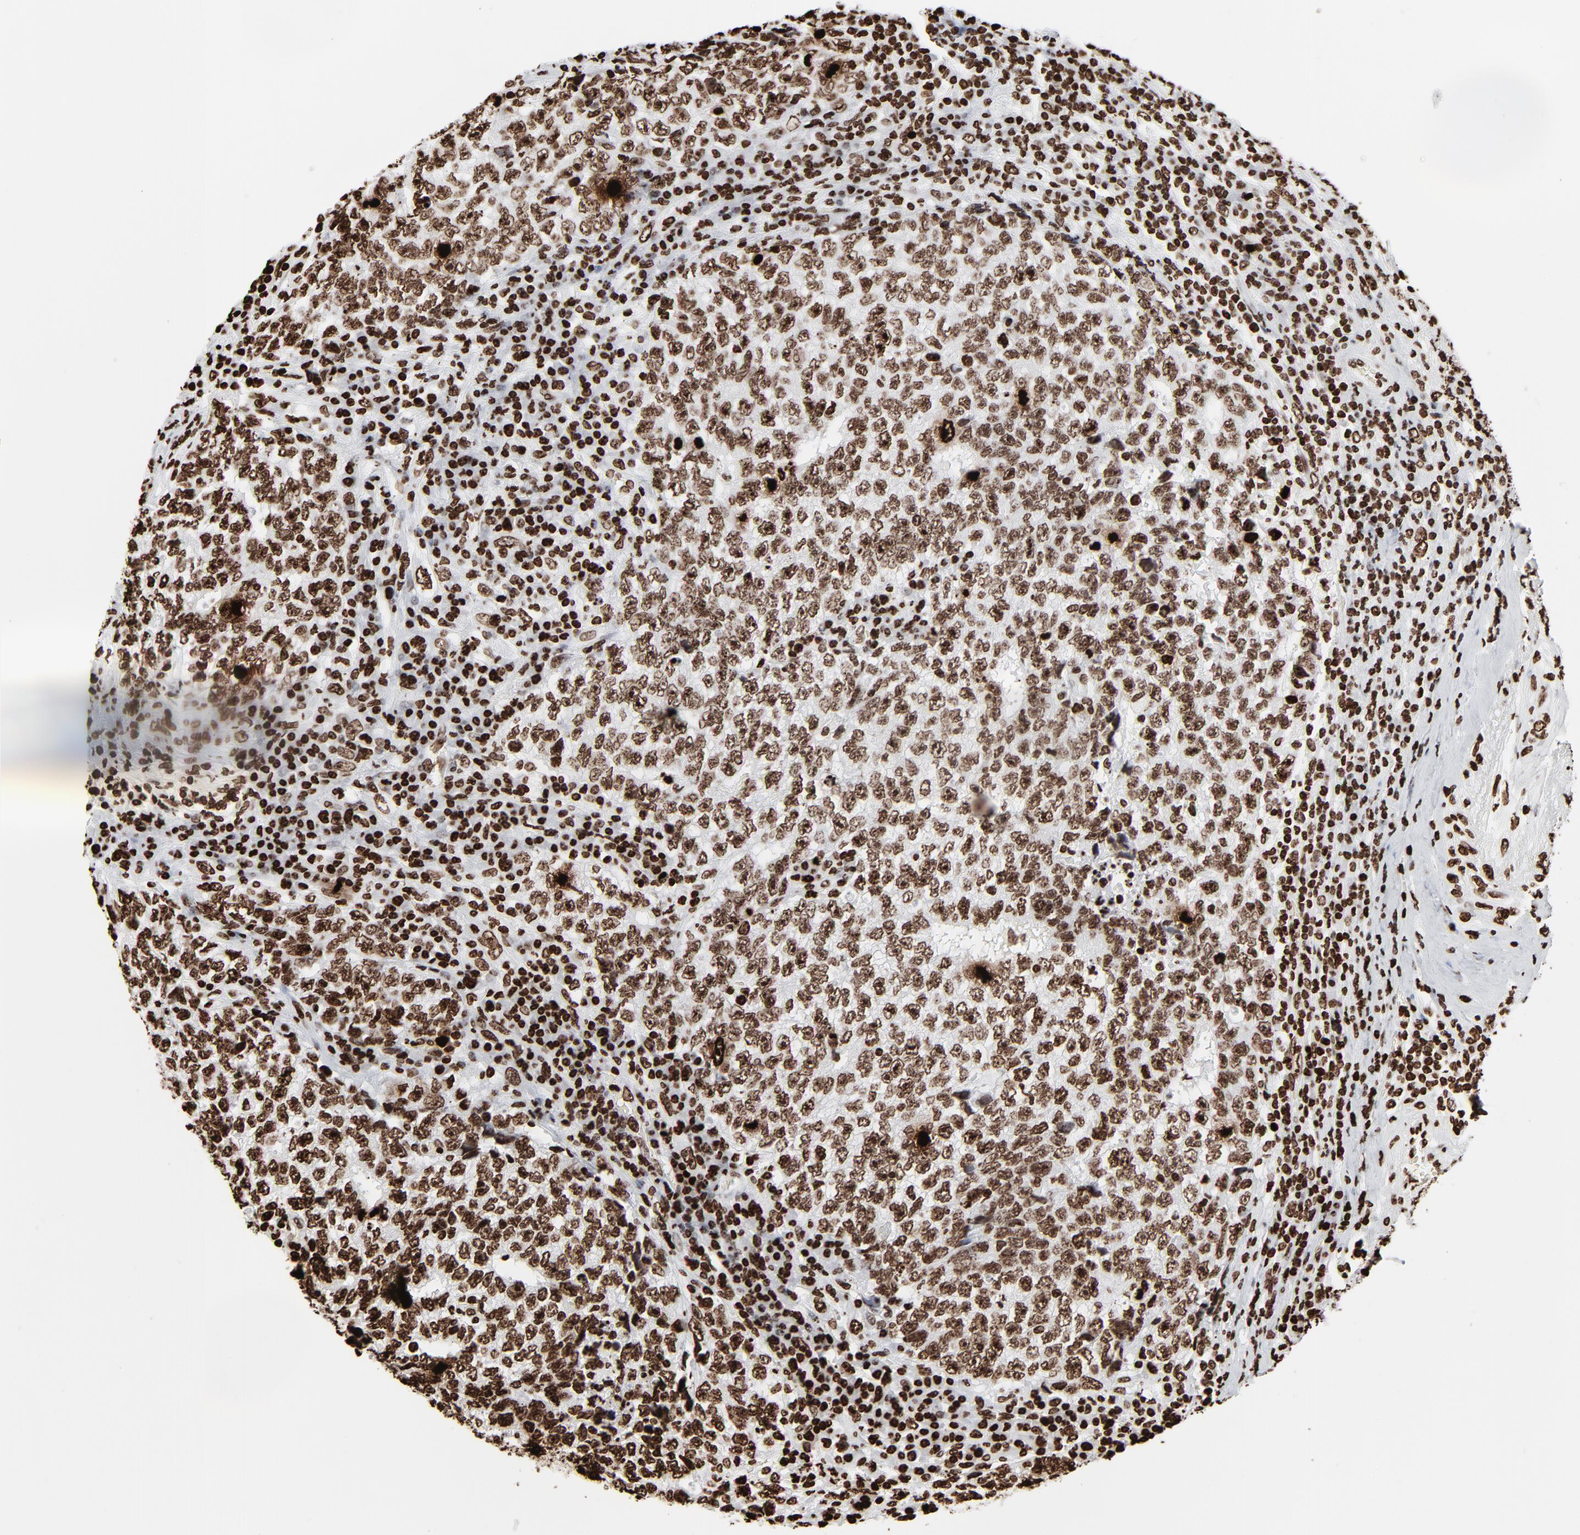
{"staining": {"intensity": "strong", "quantity": ">75%", "location": "nuclear"}, "tissue": "testis cancer", "cell_type": "Tumor cells", "image_type": "cancer", "snomed": [{"axis": "morphology", "description": "Necrosis, NOS"}, {"axis": "morphology", "description": "Carcinoma, Embryonal, NOS"}, {"axis": "topography", "description": "Testis"}], "caption": "IHC of testis embryonal carcinoma shows high levels of strong nuclear positivity in approximately >75% of tumor cells.", "gene": "H3-4", "patient": {"sex": "male", "age": 19}}